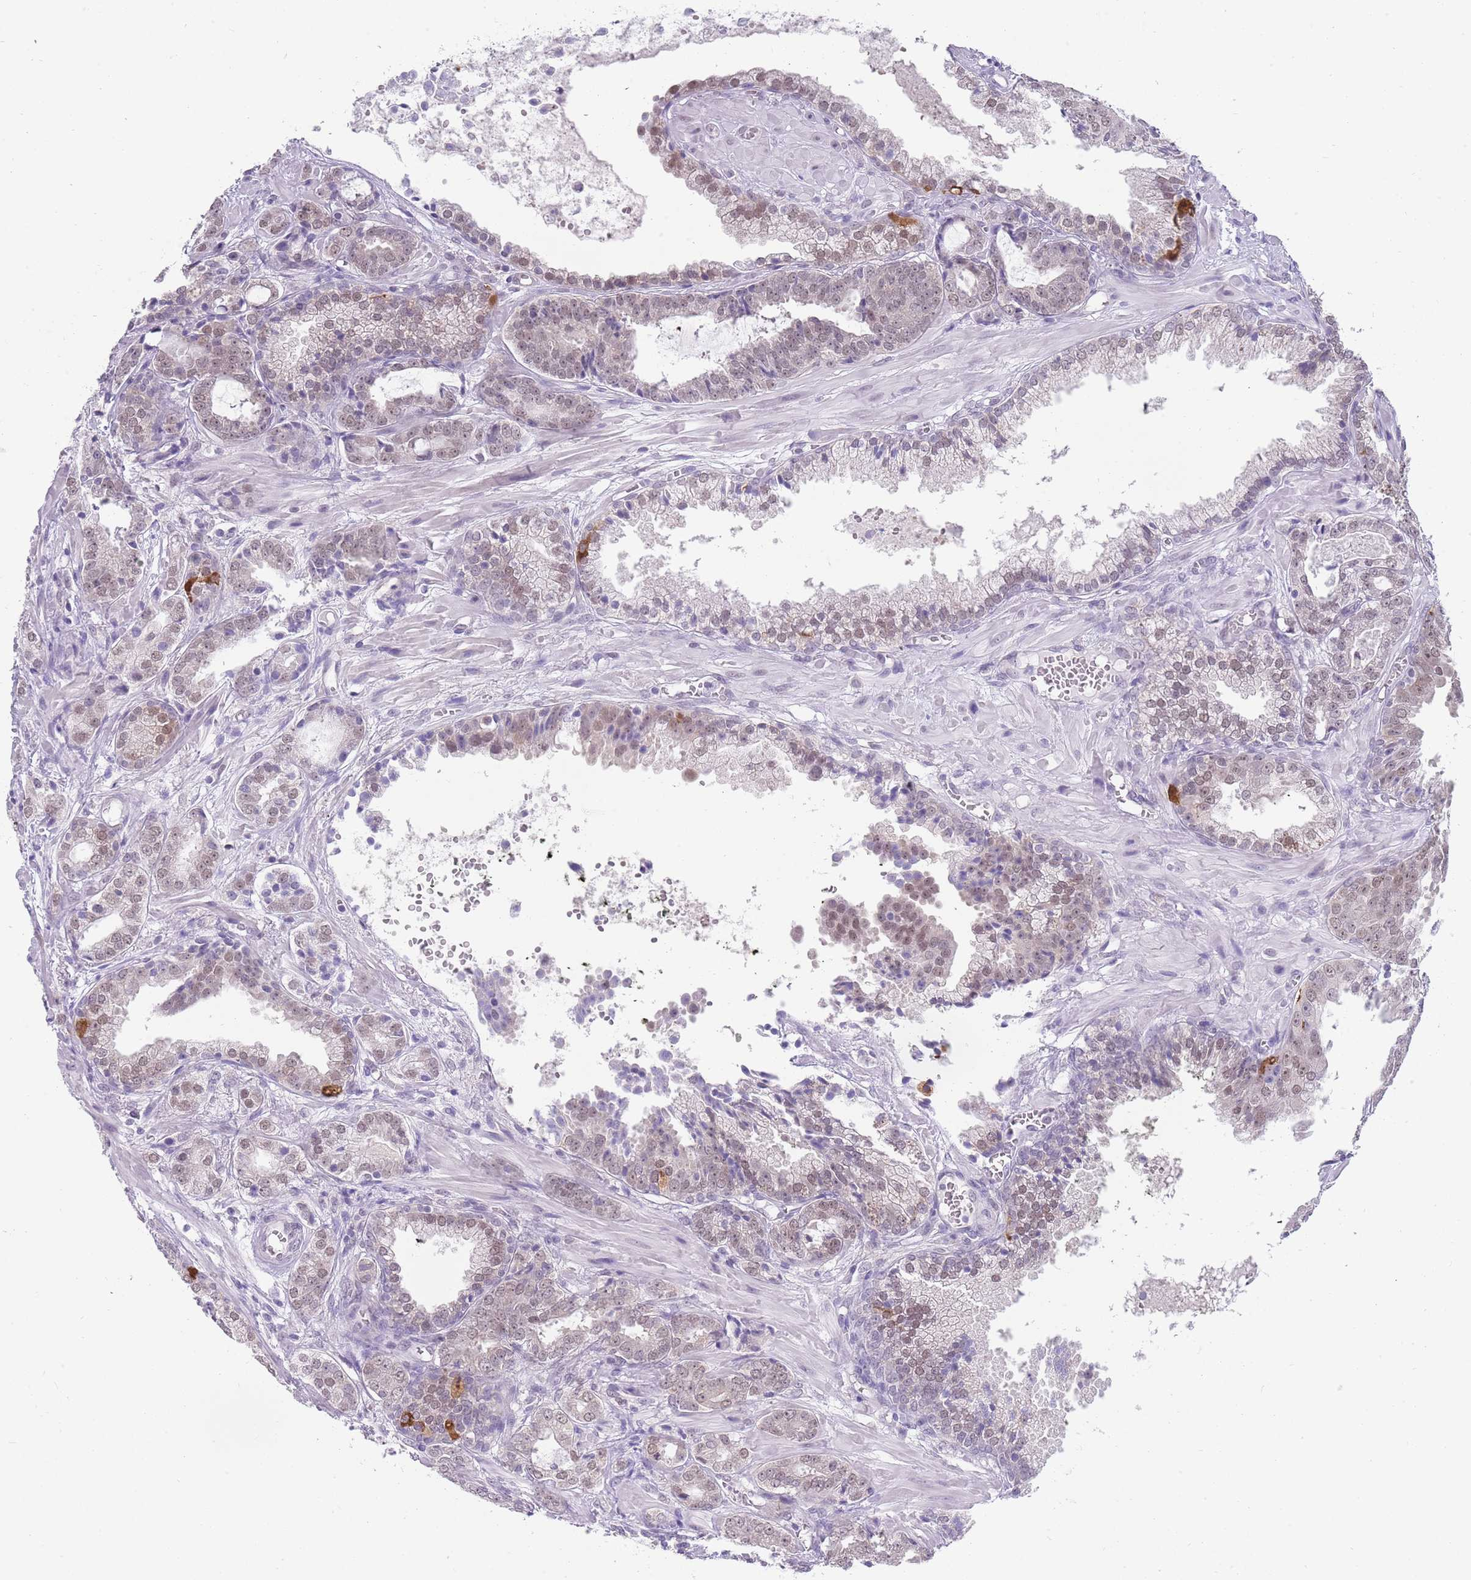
{"staining": {"intensity": "weak", "quantity": "25%-75%", "location": "nuclear"}, "tissue": "prostate cancer", "cell_type": "Tumor cells", "image_type": "cancer", "snomed": [{"axis": "morphology", "description": "Adenocarcinoma, High grade"}, {"axis": "topography", "description": "Prostate"}], "caption": "A photomicrograph of prostate high-grade adenocarcinoma stained for a protein reveals weak nuclear brown staining in tumor cells.", "gene": "SEPHS2", "patient": {"sex": "male", "age": 71}}